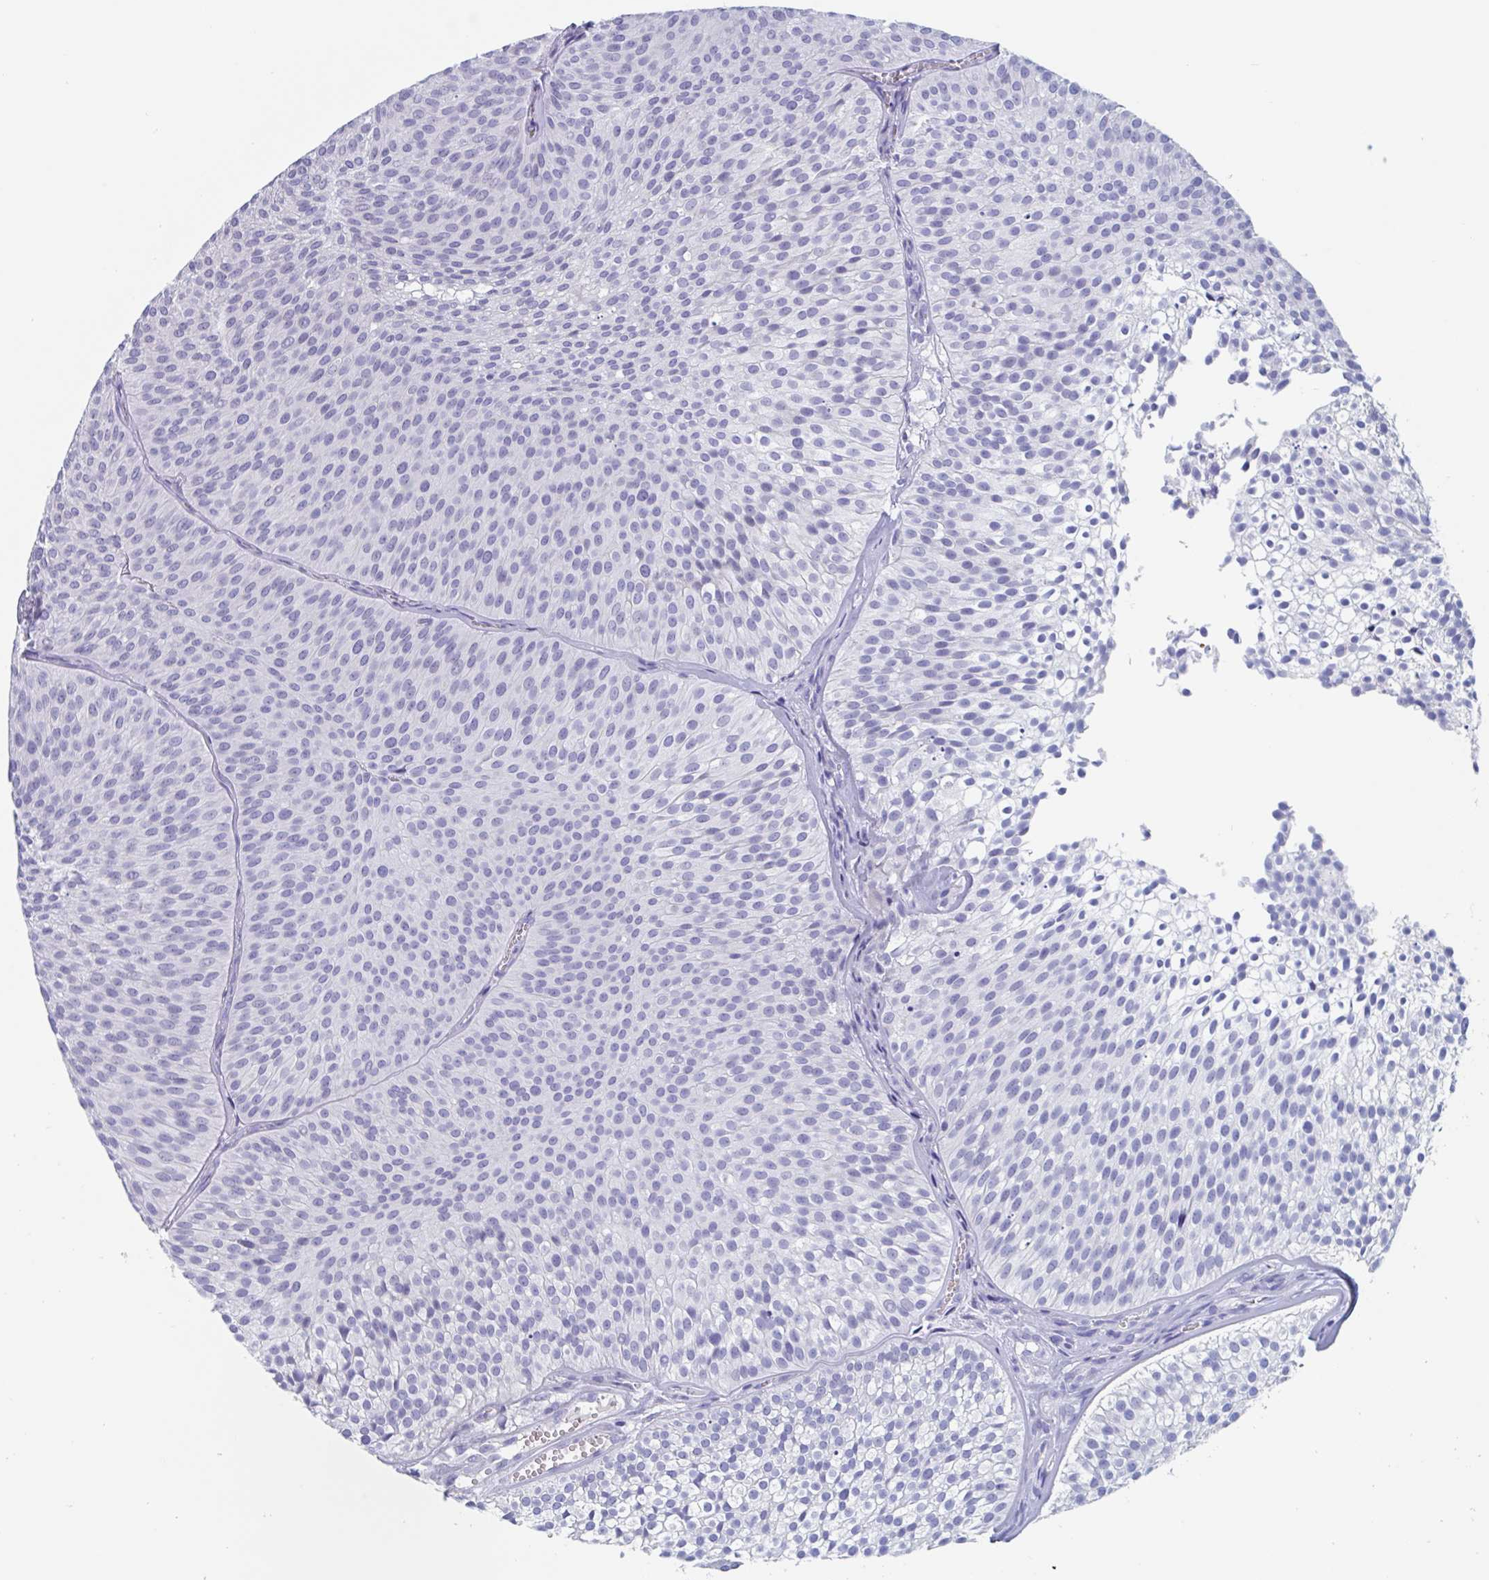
{"staining": {"intensity": "negative", "quantity": "none", "location": "none"}, "tissue": "urothelial cancer", "cell_type": "Tumor cells", "image_type": "cancer", "snomed": [{"axis": "morphology", "description": "Urothelial carcinoma, Low grade"}, {"axis": "topography", "description": "Urinary bladder"}], "caption": "A high-resolution photomicrograph shows IHC staining of urothelial carcinoma (low-grade), which displays no significant expression in tumor cells.", "gene": "DPEP3", "patient": {"sex": "male", "age": 91}}